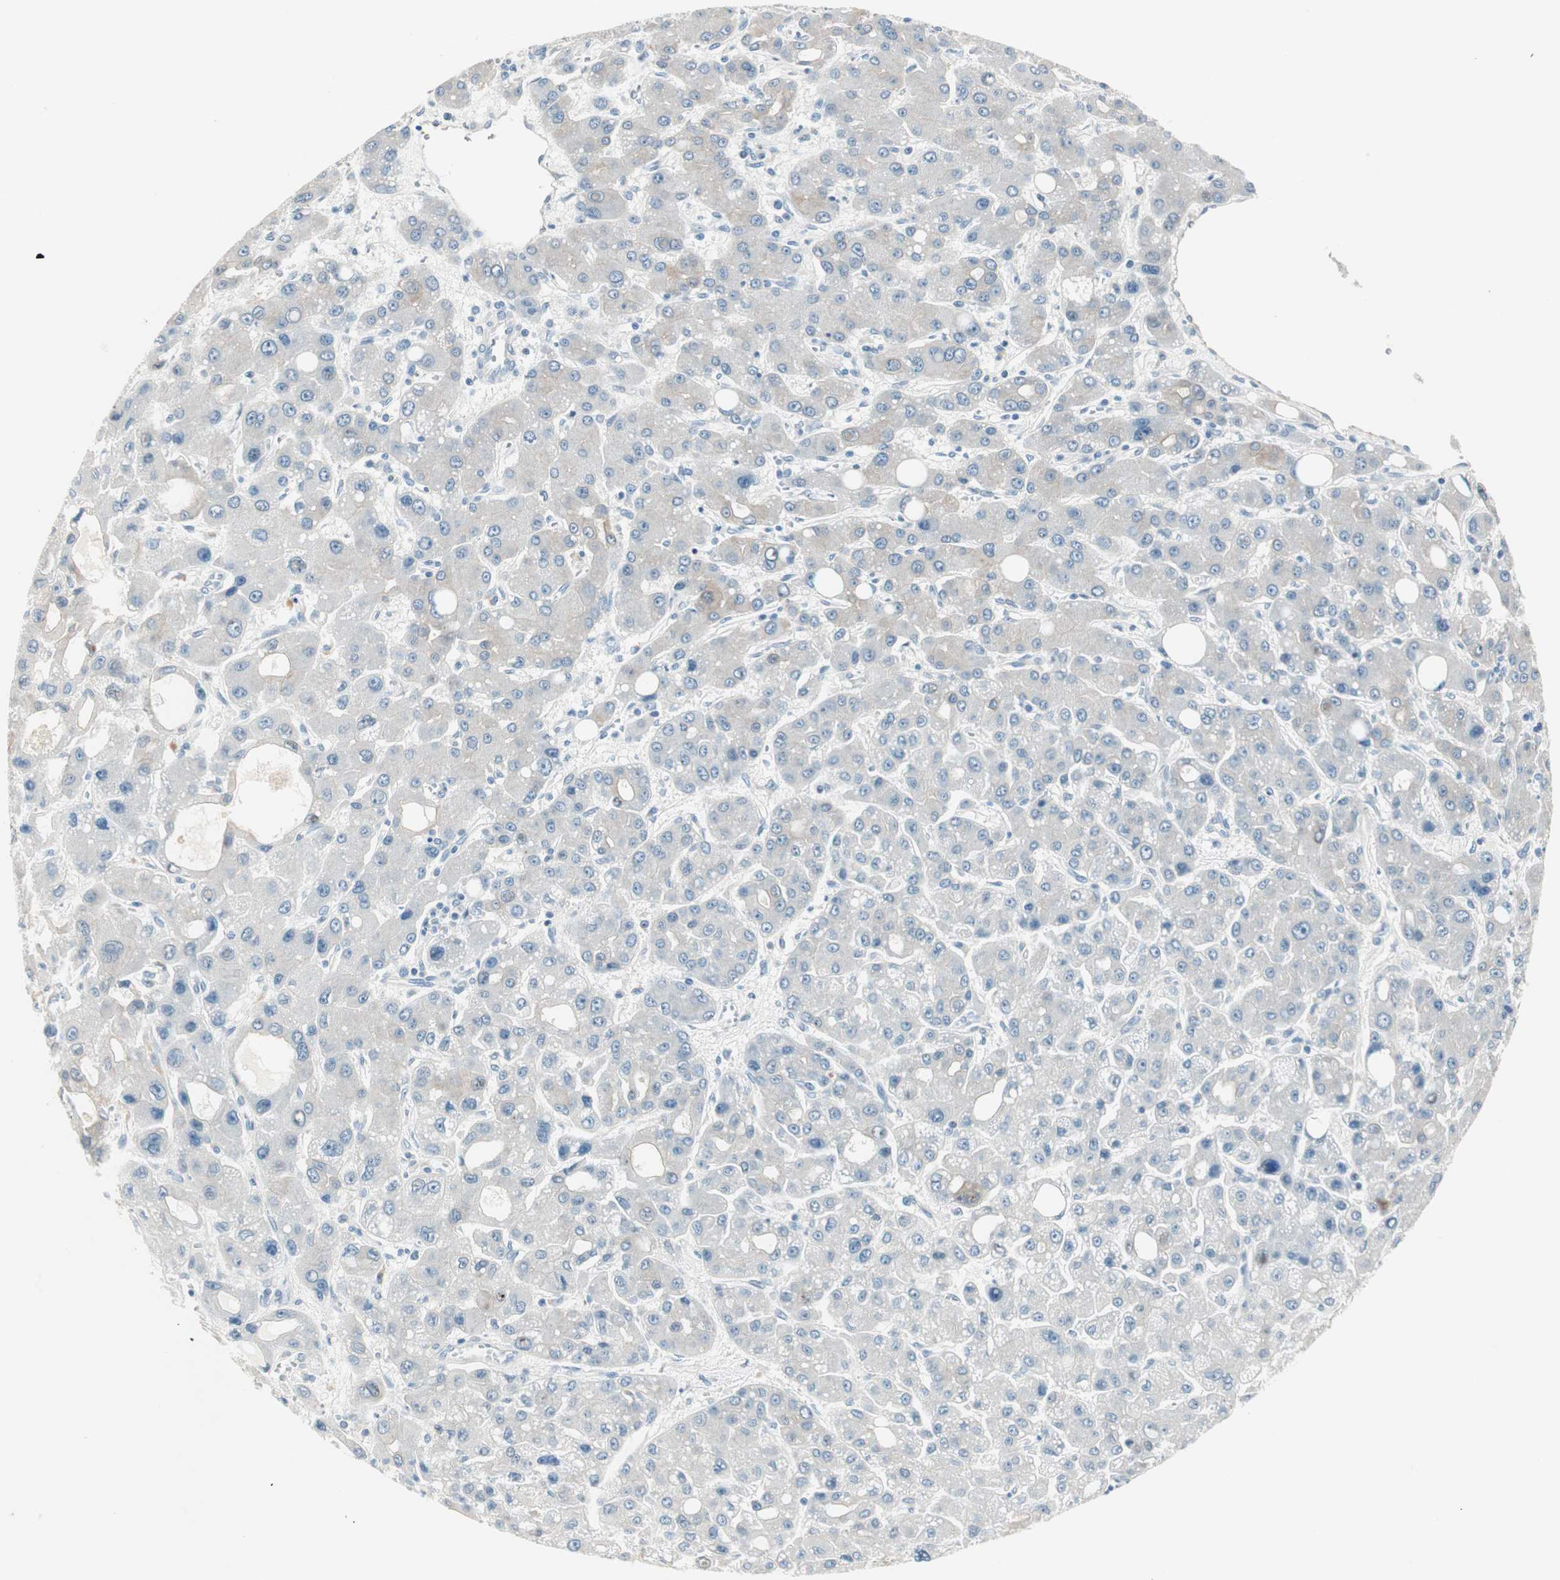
{"staining": {"intensity": "negative", "quantity": "none", "location": "none"}, "tissue": "liver cancer", "cell_type": "Tumor cells", "image_type": "cancer", "snomed": [{"axis": "morphology", "description": "Carcinoma, Hepatocellular, NOS"}, {"axis": "topography", "description": "Liver"}], "caption": "Human liver cancer (hepatocellular carcinoma) stained for a protein using IHC exhibits no positivity in tumor cells.", "gene": "GNAO1", "patient": {"sex": "male", "age": 55}}